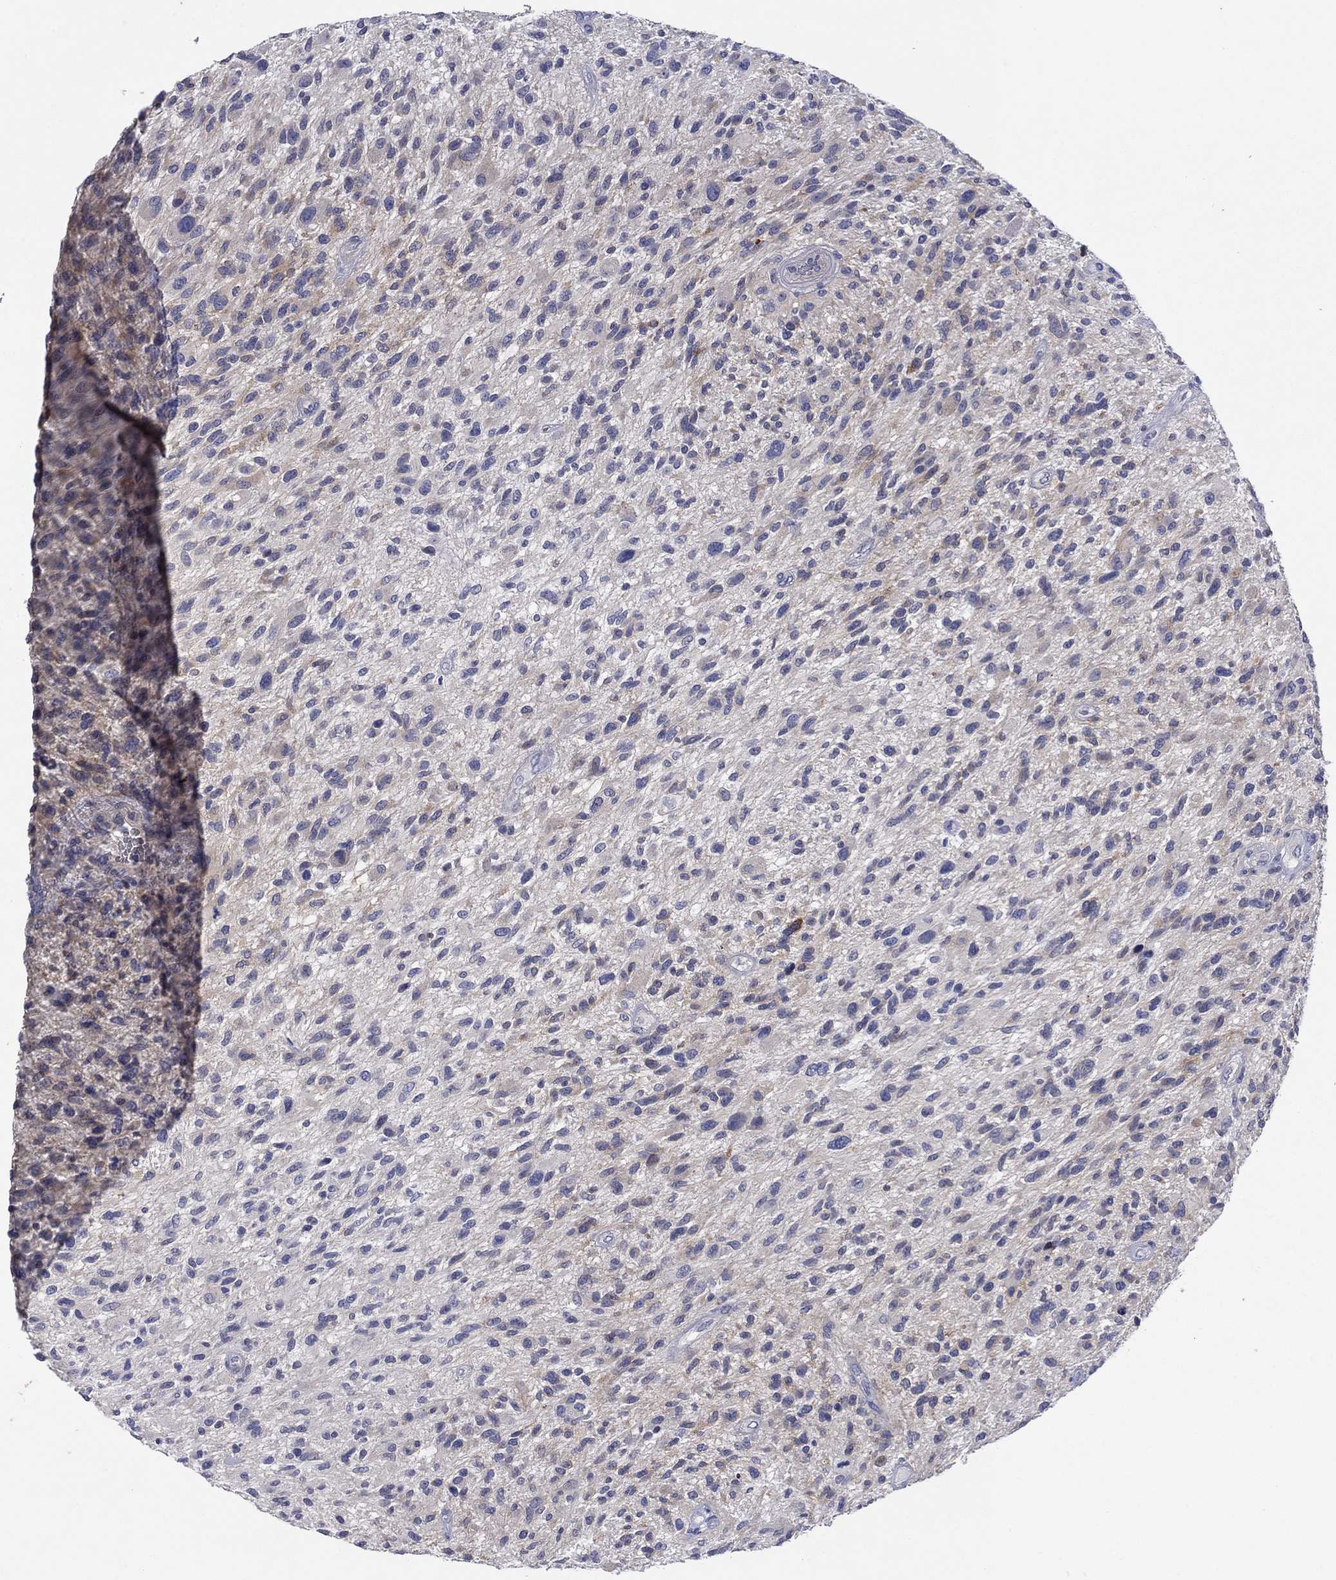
{"staining": {"intensity": "weak", "quantity": "25%-75%", "location": "cytoplasmic/membranous"}, "tissue": "glioma", "cell_type": "Tumor cells", "image_type": "cancer", "snomed": [{"axis": "morphology", "description": "Glioma, malignant, High grade"}, {"axis": "topography", "description": "Brain"}], "caption": "Protein expression analysis of human glioma reveals weak cytoplasmic/membranous positivity in about 25%-75% of tumor cells.", "gene": "HDC", "patient": {"sex": "male", "age": 47}}